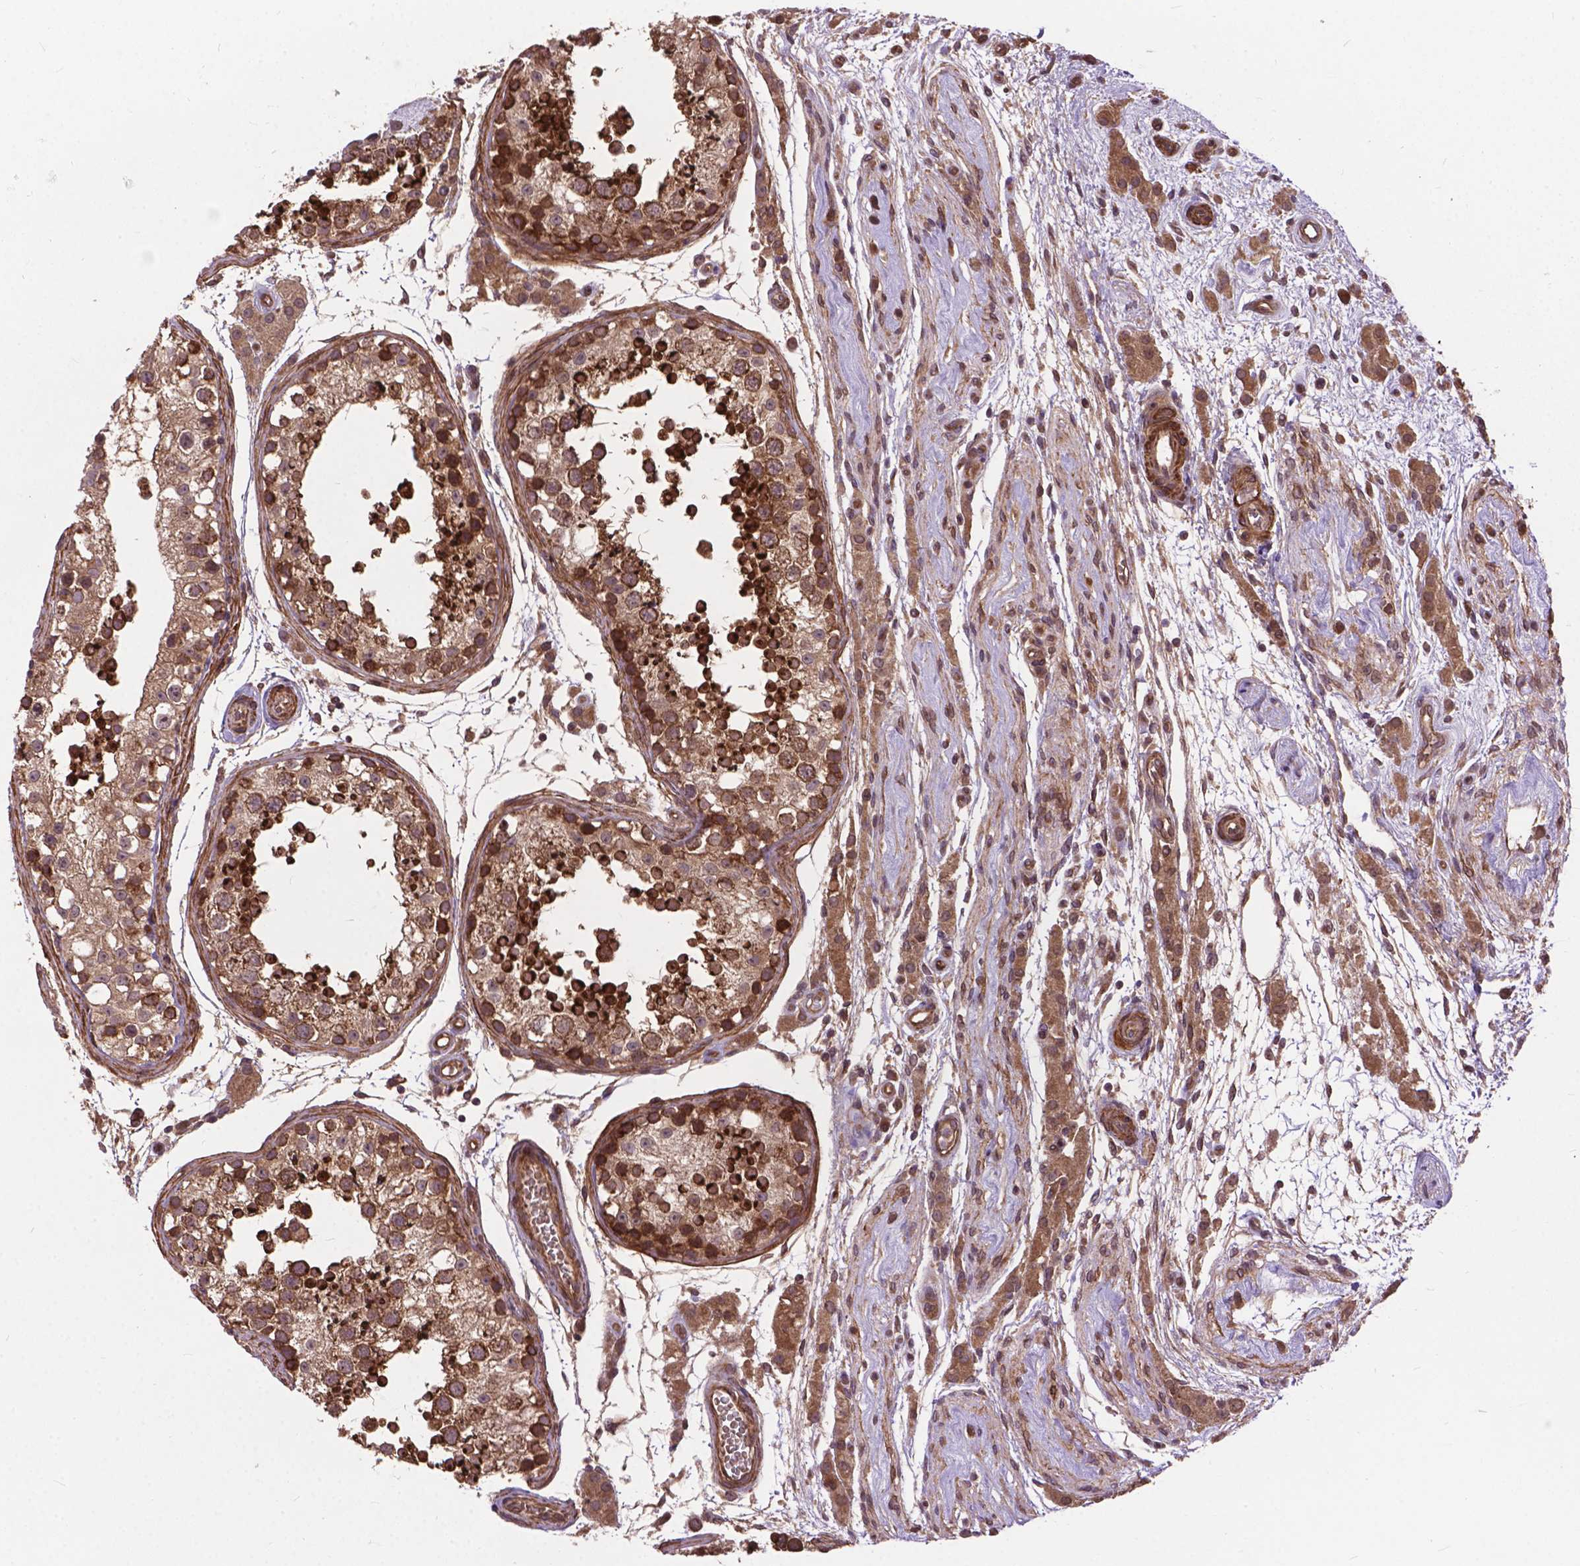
{"staining": {"intensity": "strong", "quantity": ">75%", "location": "cytoplasmic/membranous"}, "tissue": "testis", "cell_type": "Cells in seminiferous ducts", "image_type": "normal", "snomed": [{"axis": "morphology", "description": "Normal tissue, NOS"}, {"axis": "morphology", "description": "Seminoma, NOS"}, {"axis": "topography", "description": "Testis"}], "caption": "This micrograph displays IHC staining of unremarkable human testis, with high strong cytoplasmic/membranous expression in about >75% of cells in seminiferous ducts.", "gene": "ZNF616", "patient": {"sex": "male", "age": 29}}